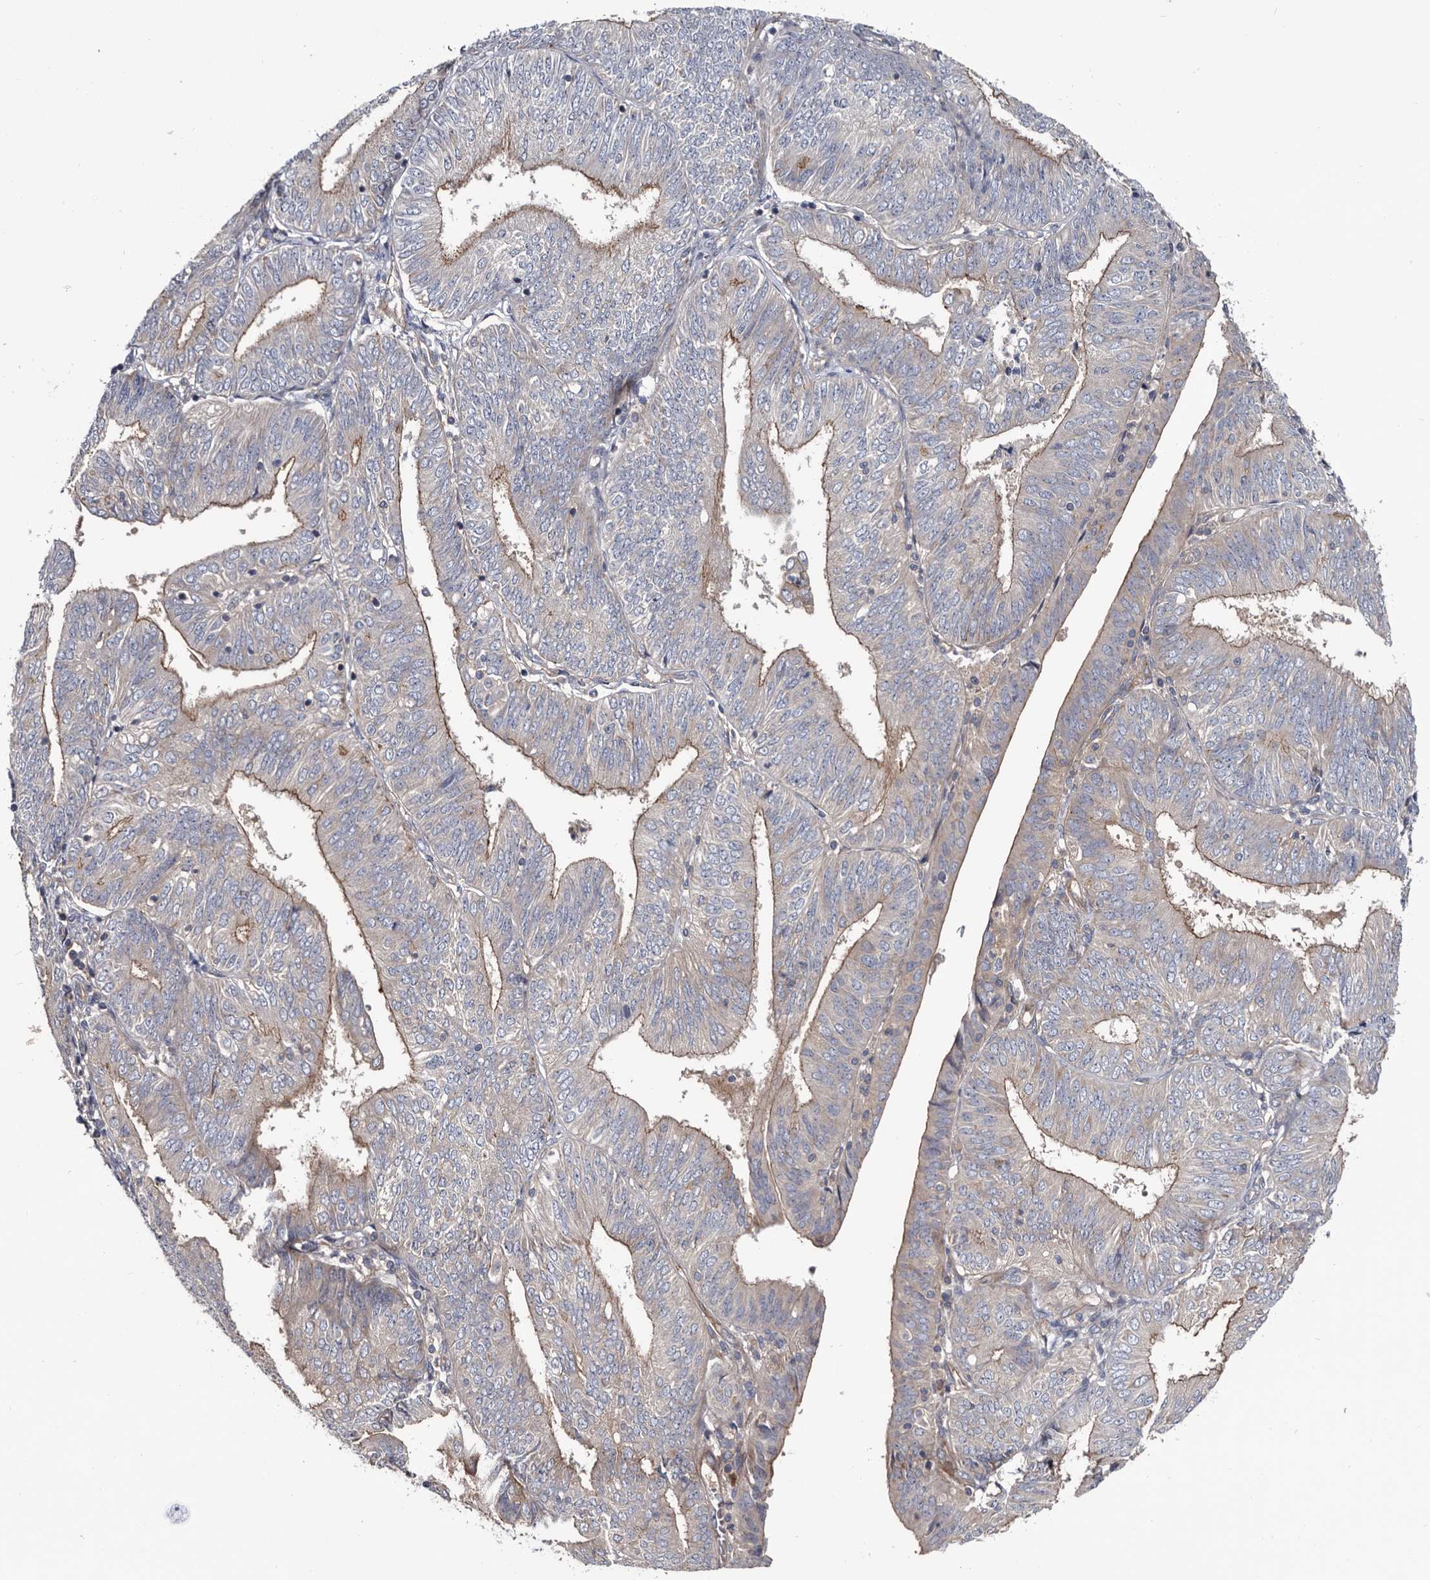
{"staining": {"intensity": "moderate", "quantity": "25%-75%", "location": "cytoplasmic/membranous"}, "tissue": "endometrial cancer", "cell_type": "Tumor cells", "image_type": "cancer", "snomed": [{"axis": "morphology", "description": "Adenocarcinoma, NOS"}, {"axis": "topography", "description": "Endometrium"}], "caption": "There is medium levels of moderate cytoplasmic/membranous staining in tumor cells of adenocarcinoma (endometrial), as demonstrated by immunohistochemical staining (brown color).", "gene": "TSPAN17", "patient": {"sex": "female", "age": 58}}